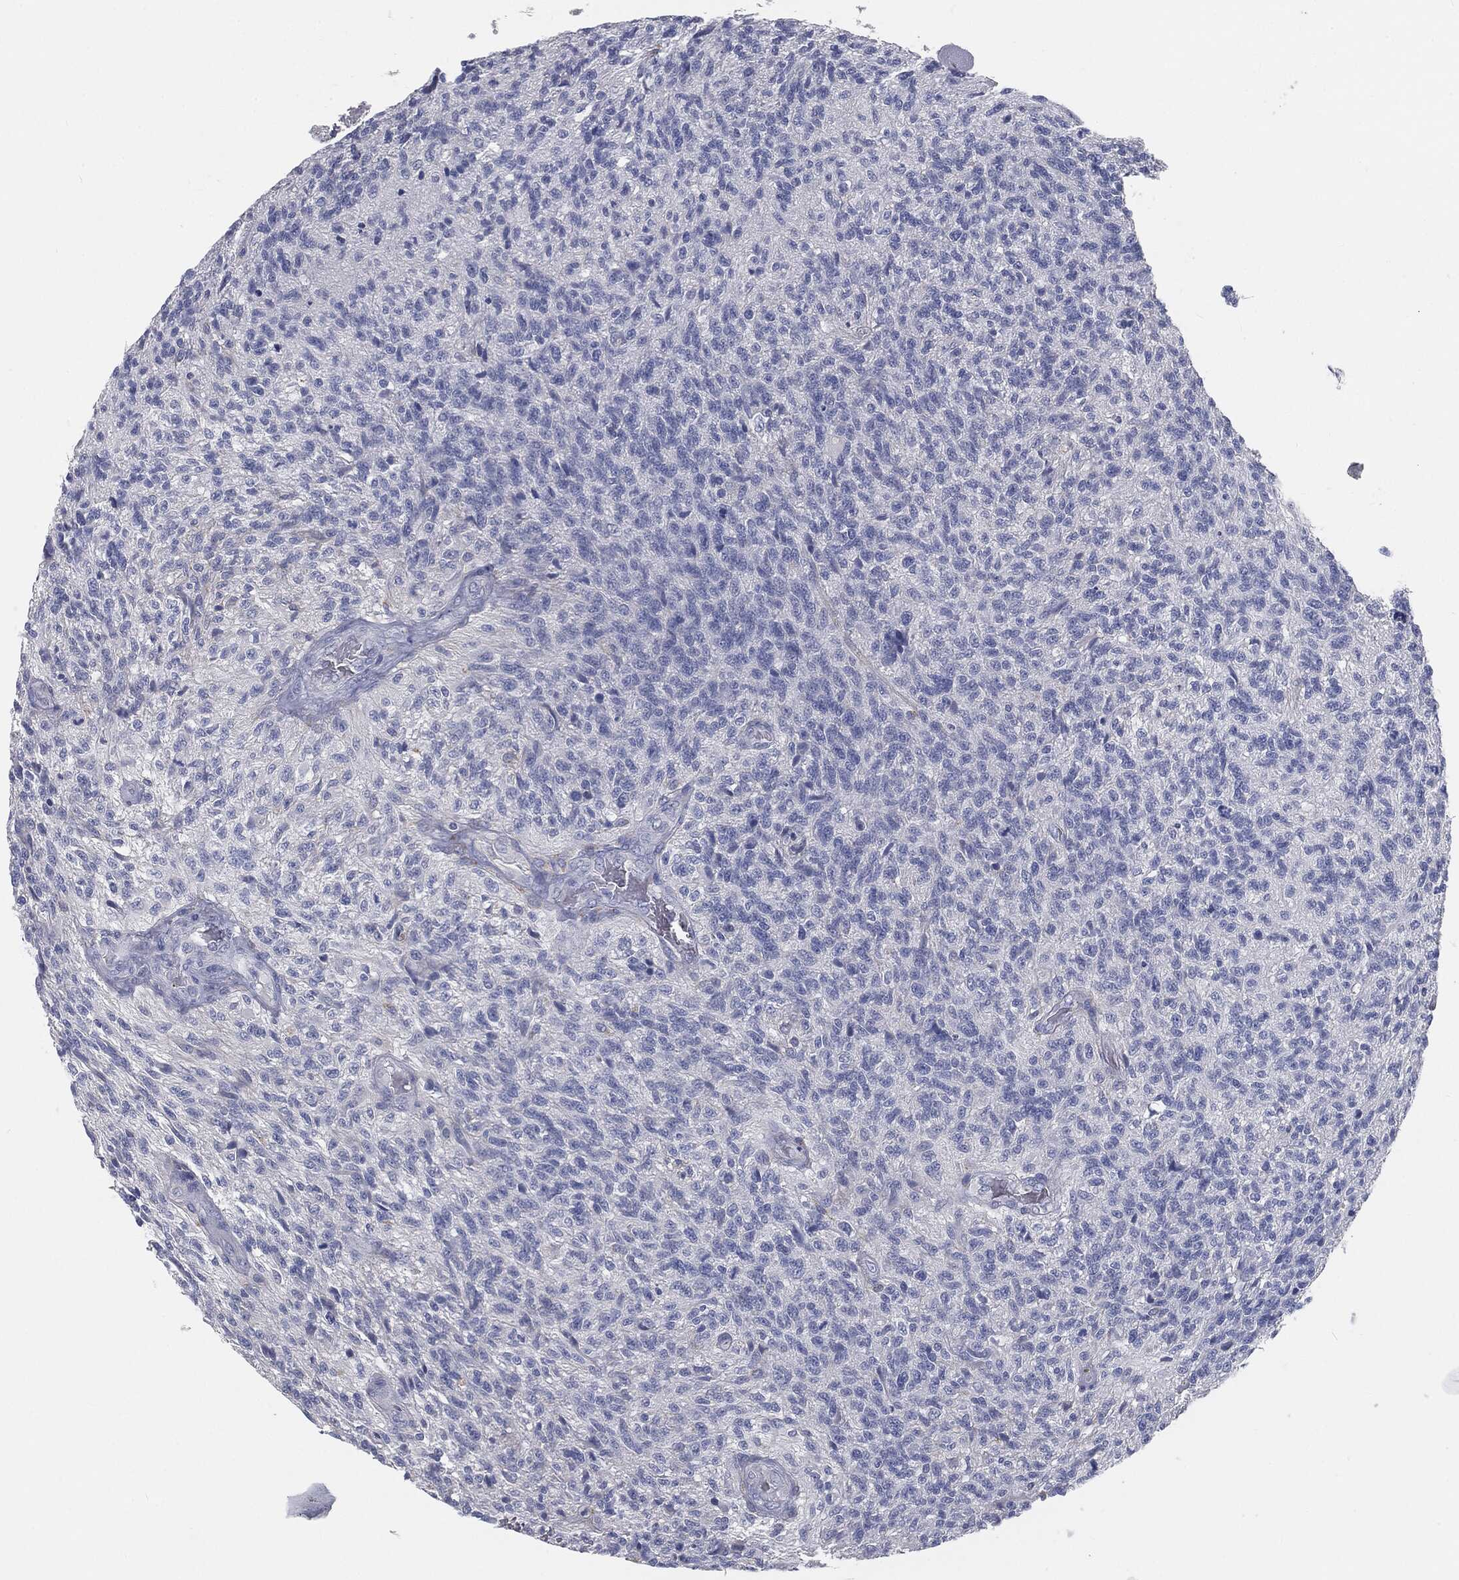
{"staining": {"intensity": "negative", "quantity": "none", "location": "none"}, "tissue": "glioma", "cell_type": "Tumor cells", "image_type": "cancer", "snomed": [{"axis": "morphology", "description": "Glioma, malignant, High grade"}, {"axis": "topography", "description": "Brain"}], "caption": "There is no significant positivity in tumor cells of glioma.", "gene": "CAV3", "patient": {"sex": "male", "age": 56}}